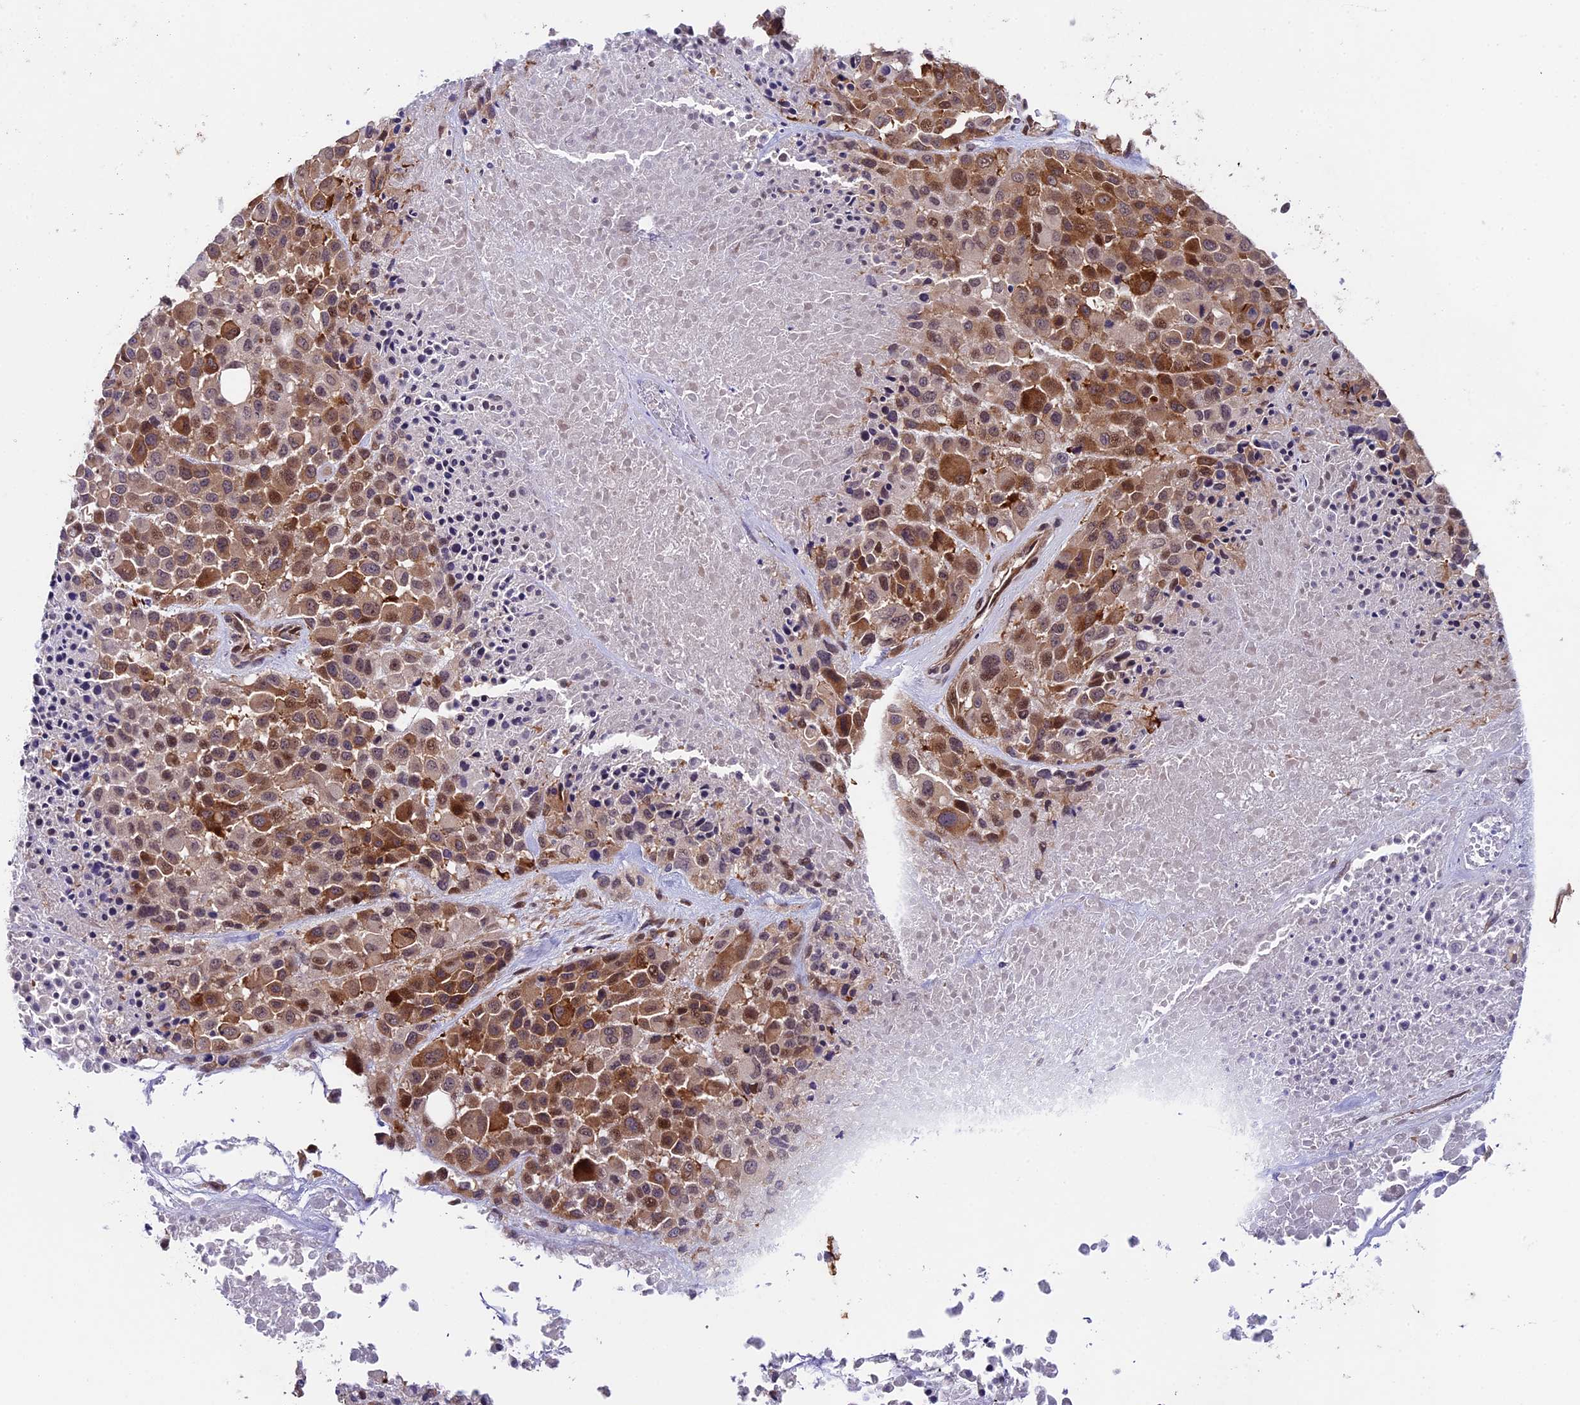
{"staining": {"intensity": "moderate", "quantity": ">75%", "location": "cytoplasmic/membranous"}, "tissue": "melanoma", "cell_type": "Tumor cells", "image_type": "cancer", "snomed": [{"axis": "morphology", "description": "Malignant melanoma, Metastatic site"}, {"axis": "topography", "description": "Skin"}], "caption": "Brown immunohistochemical staining in human malignant melanoma (metastatic site) exhibits moderate cytoplasmic/membranous staining in about >75% of tumor cells. Using DAB (3,3'-diaminobenzidine) (brown) and hematoxylin (blue) stains, captured at high magnification using brightfield microscopy.", "gene": "SIPA1L3", "patient": {"sex": "female", "age": 81}}